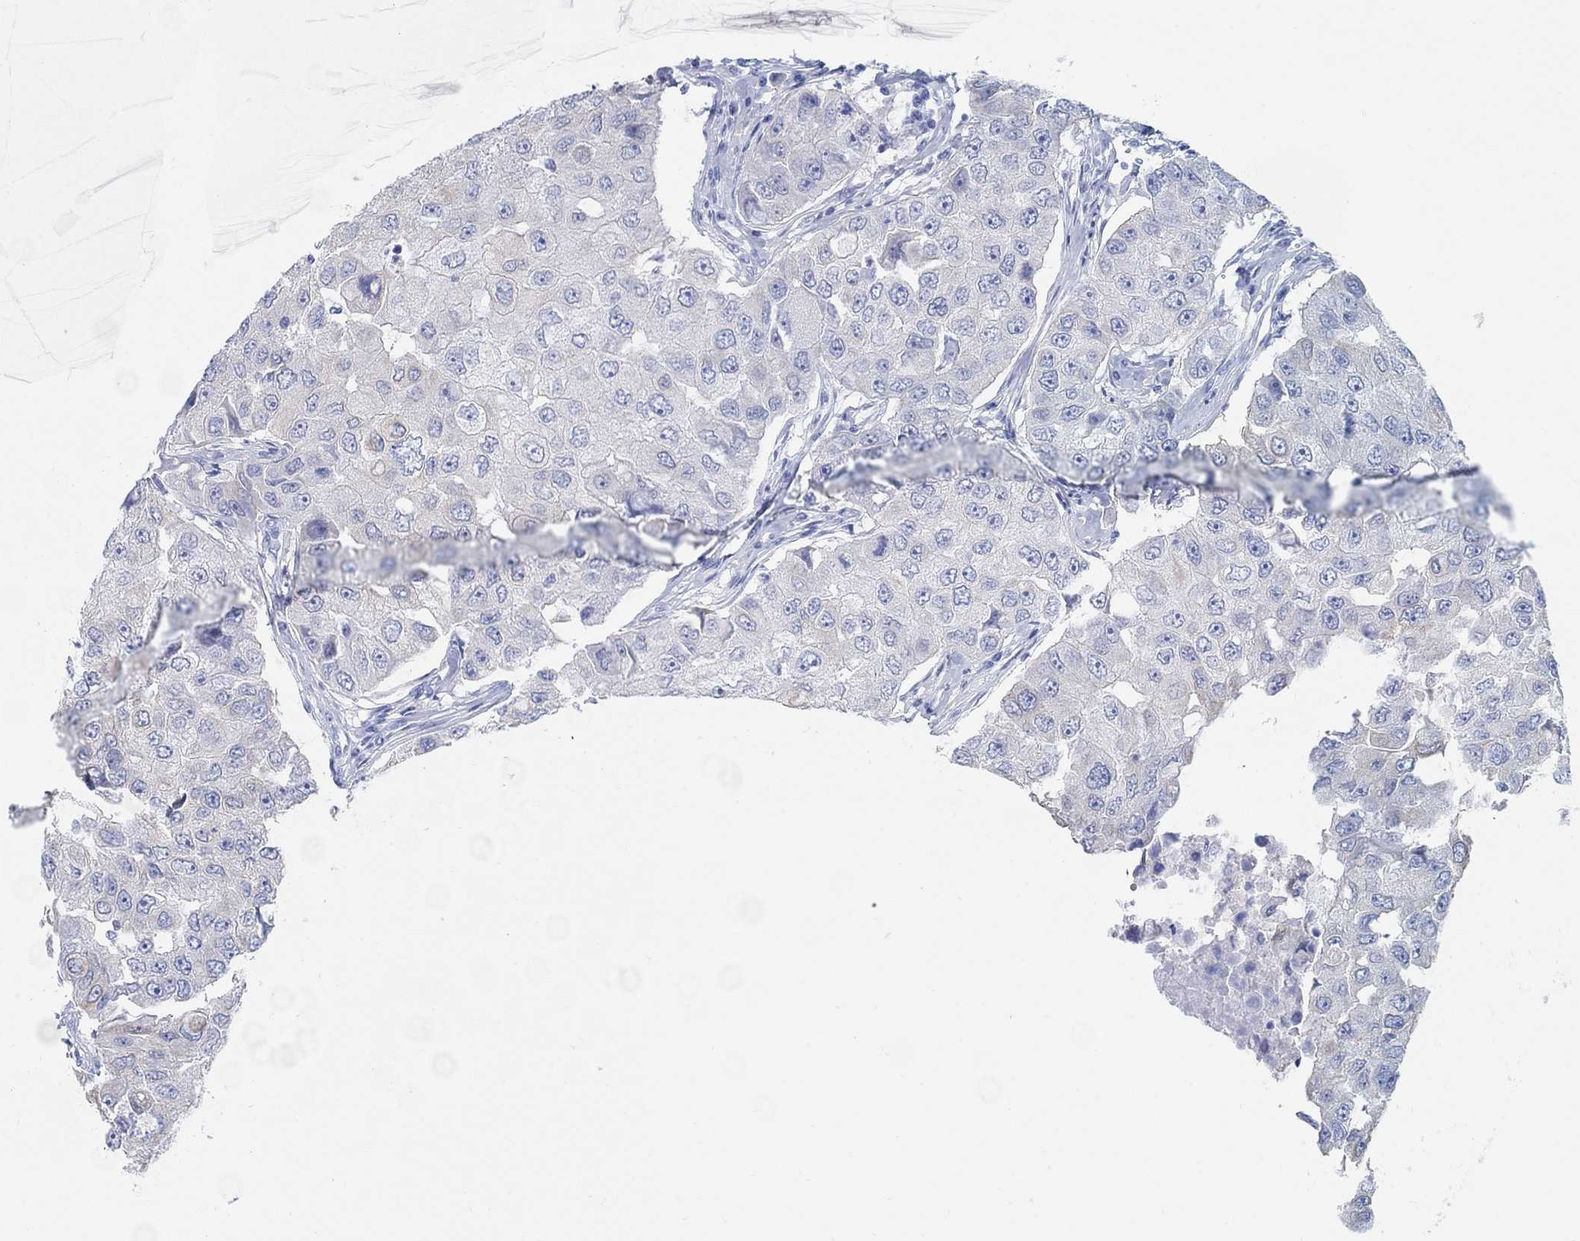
{"staining": {"intensity": "weak", "quantity": "<25%", "location": "cytoplasmic/membranous"}, "tissue": "breast cancer", "cell_type": "Tumor cells", "image_type": "cancer", "snomed": [{"axis": "morphology", "description": "Duct carcinoma"}, {"axis": "topography", "description": "Breast"}], "caption": "DAB (3,3'-diaminobenzidine) immunohistochemical staining of breast cancer (infiltrating ductal carcinoma) shows no significant staining in tumor cells. (Brightfield microscopy of DAB (3,3'-diaminobenzidine) immunohistochemistry (IHC) at high magnification).", "gene": "AK8", "patient": {"sex": "female", "age": 27}}